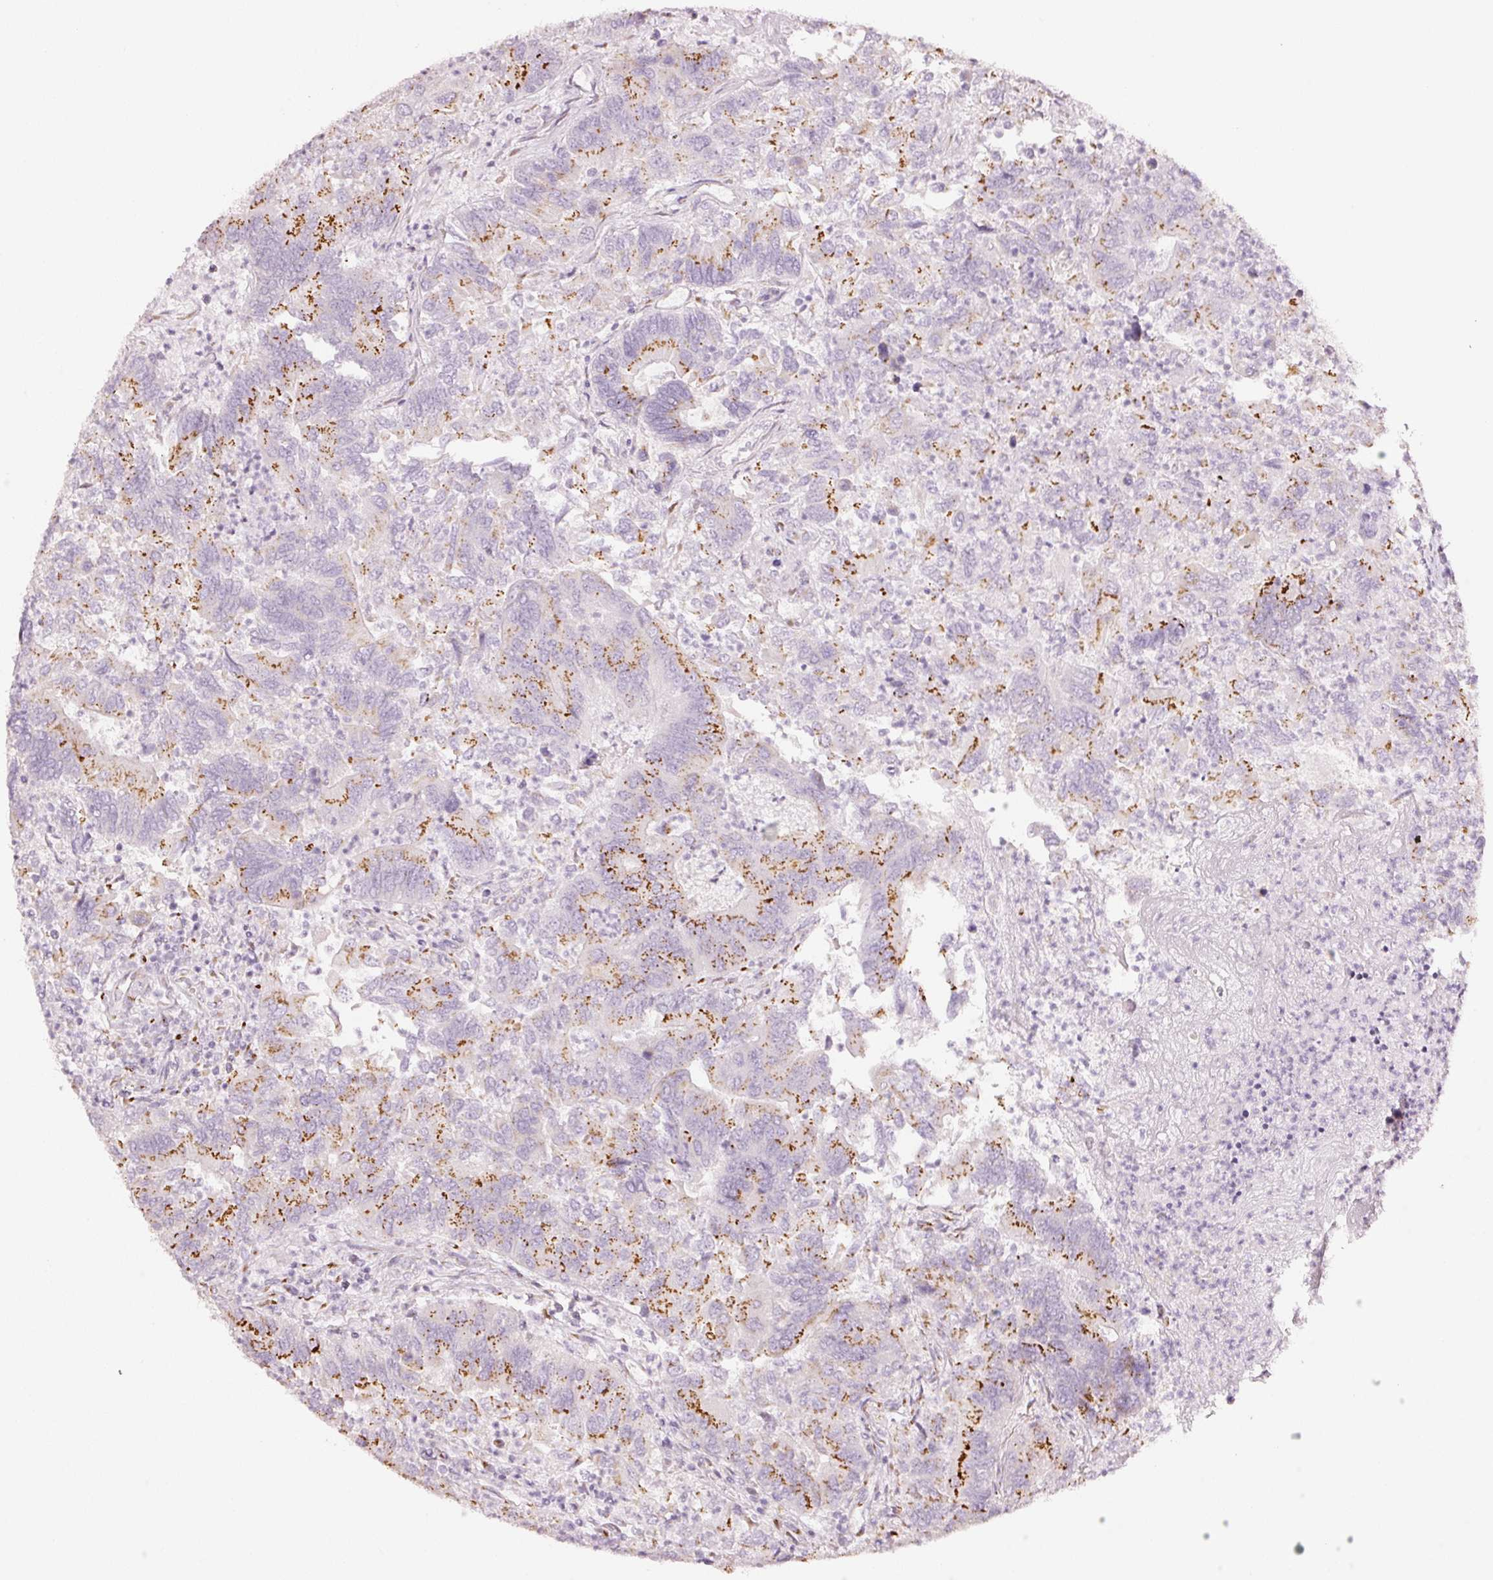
{"staining": {"intensity": "moderate", "quantity": "25%-75%", "location": "cytoplasmic/membranous"}, "tissue": "colorectal cancer", "cell_type": "Tumor cells", "image_type": "cancer", "snomed": [{"axis": "morphology", "description": "Adenocarcinoma, NOS"}, {"axis": "topography", "description": "Colon"}], "caption": "IHC (DAB) staining of colorectal adenocarcinoma demonstrates moderate cytoplasmic/membranous protein expression in about 25%-75% of tumor cells.", "gene": "SDF4", "patient": {"sex": "female", "age": 67}}